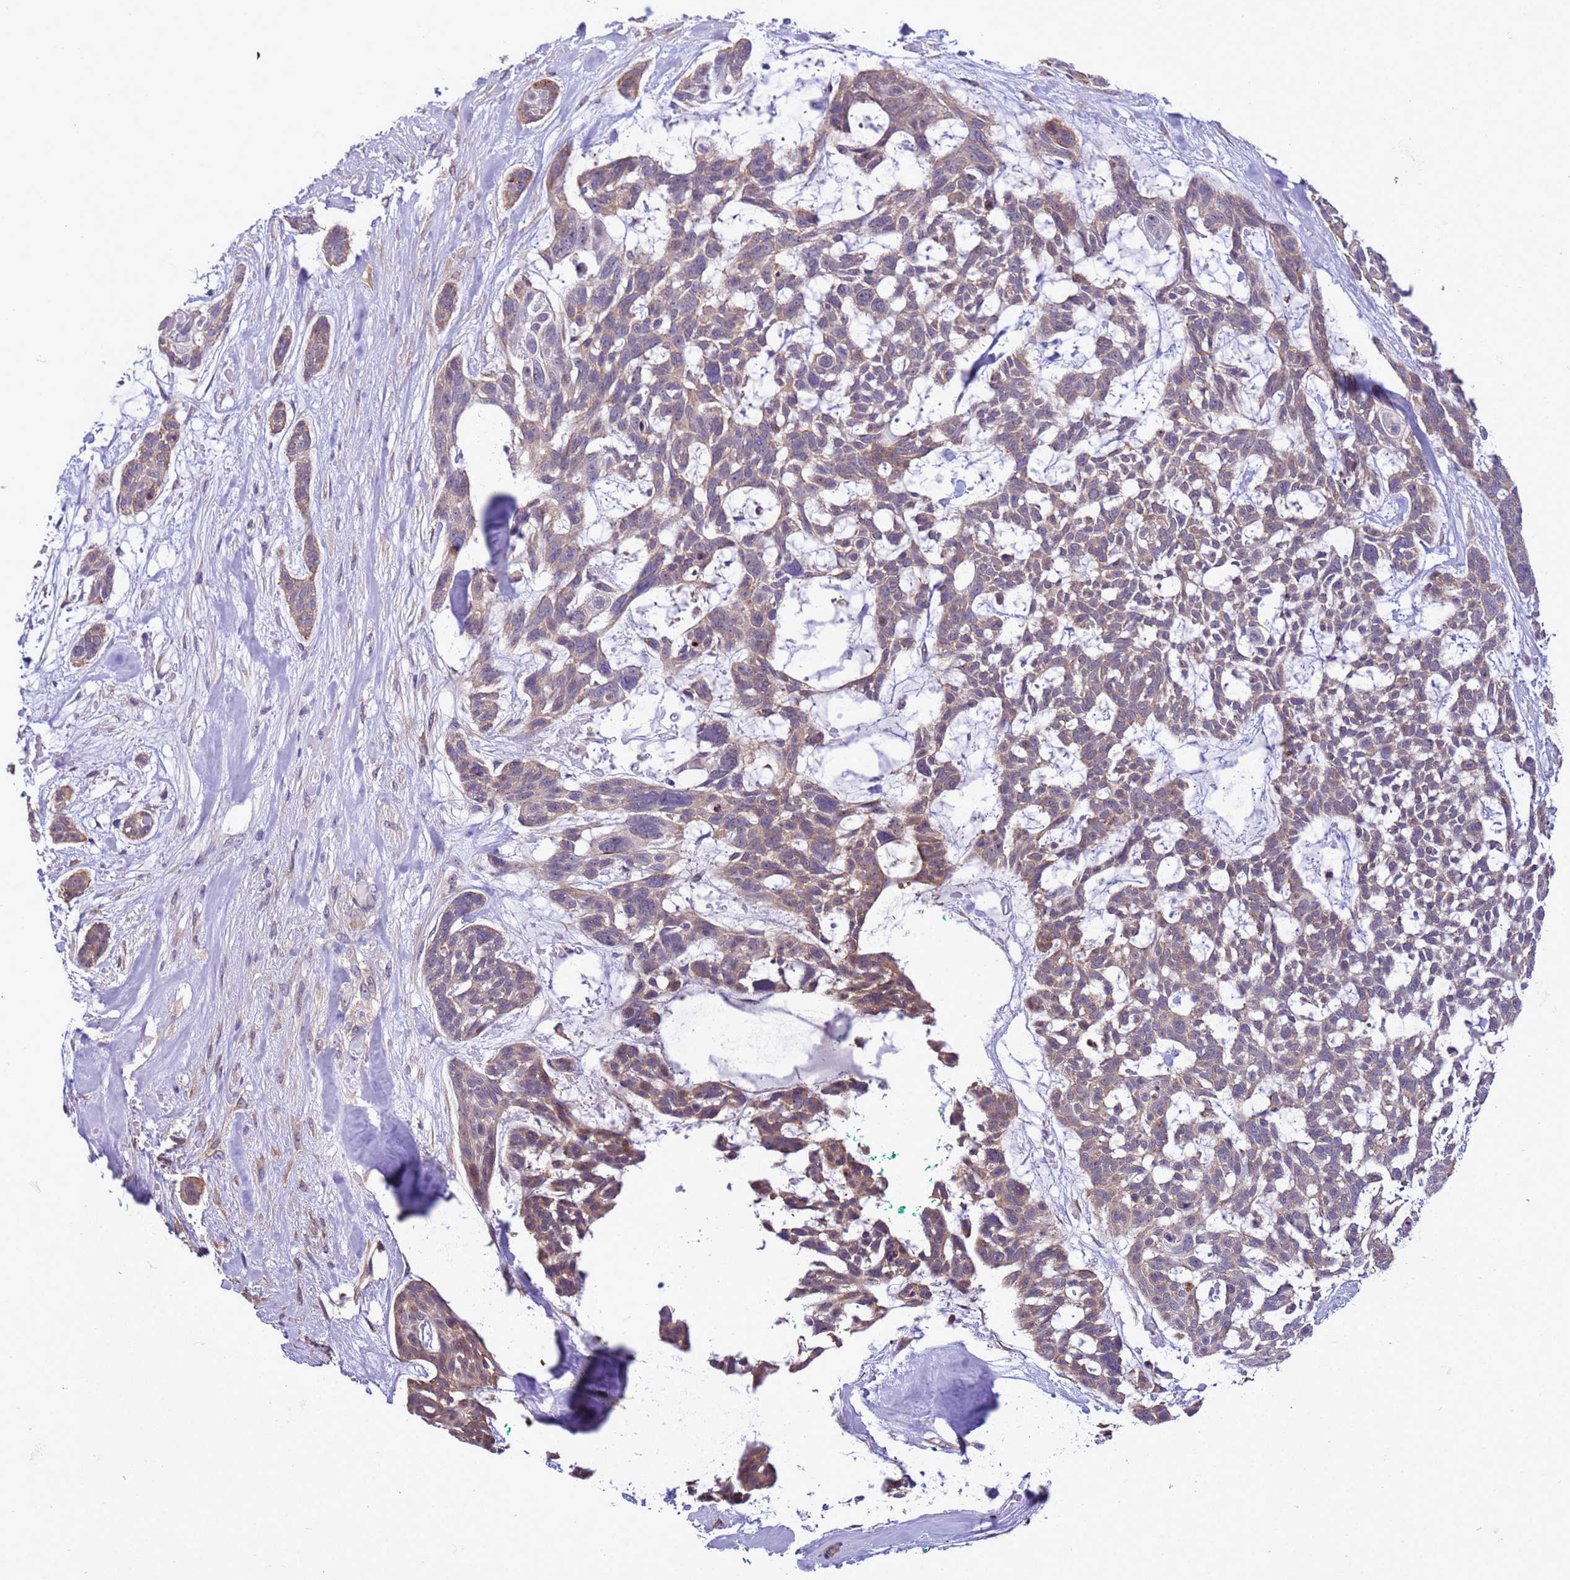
{"staining": {"intensity": "weak", "quantity": "25%-75%", "location": "cytoplasmic/membranous"}, "tissue": "skin cancer", "cell_type": "Tumor cells", "image_type": "cancer", "snomed": [{"axis": "morphology", "description": "Basal cell carcinoma"}, {"axis": "topography", "description": "Skin"}], "caption": "Immunohistochemical staining of skin basal cell carcinoma displays low levels of weak cytoplasmic/membranous protein expression in approximately 25%-75% of tumor cells.", "gene": "GEN1", "patient": {"sex": "male", "age": 88}}